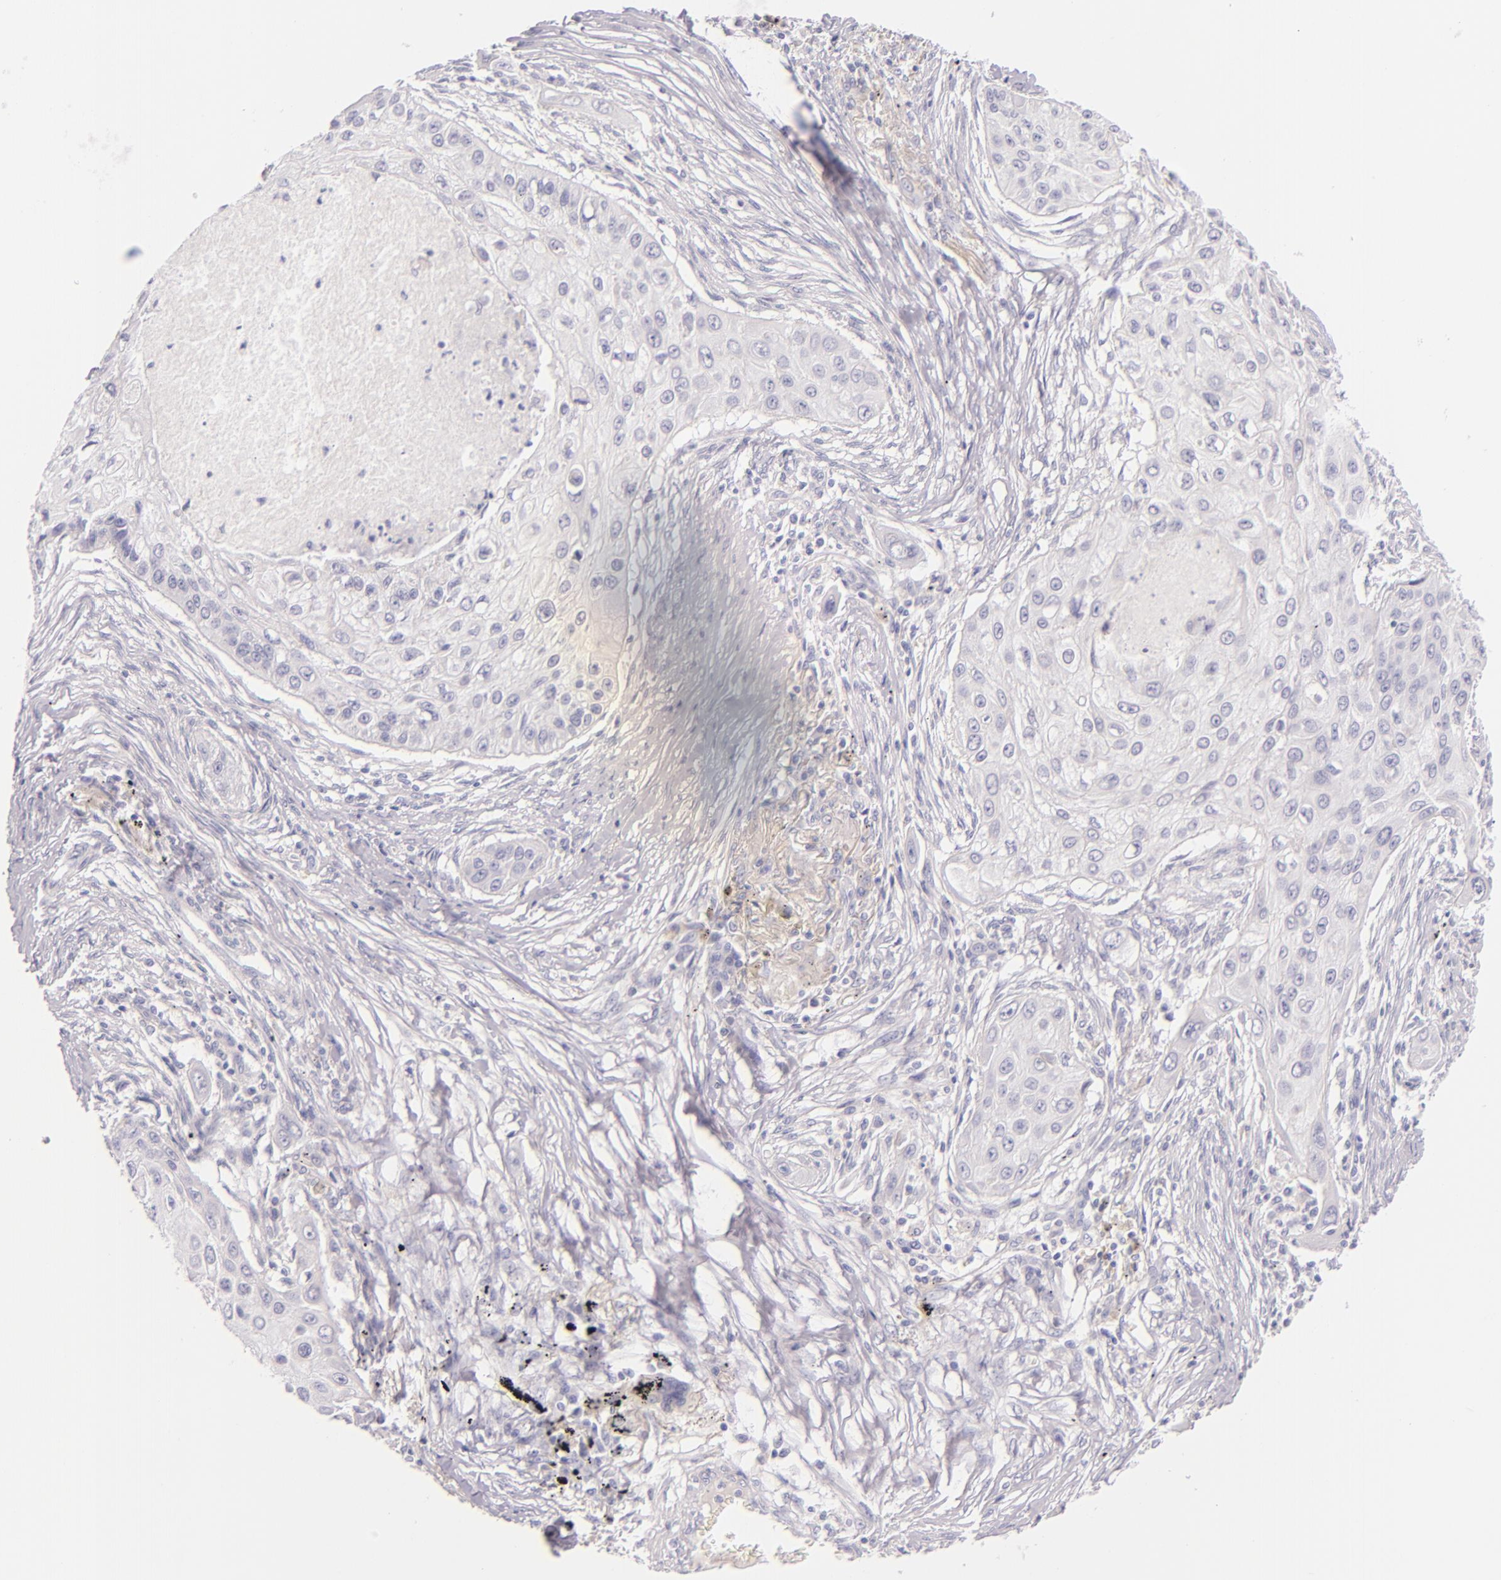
{"staining": {"intensity": "negative", "quantity": "none", "location": "none"}, "tissue": "lung cancer", "cell_type": "Tumor cells", "image_type": "cancer", "snomed": [{"axis": "morphology", "description": "Squamous cell carcinoma, NOS"}, {"axis": "topography", "description": "Lung"}], "caption": "Lung cancer (squamous cell carcinoma) was stained to show a protein in brown. There is no significant positivity in tumor cells. (Immunohistochemistry (ihc), brightfield microscopy, high magnification).", "gene": "INA", "patient": {"sex": "male", "age": 71}}